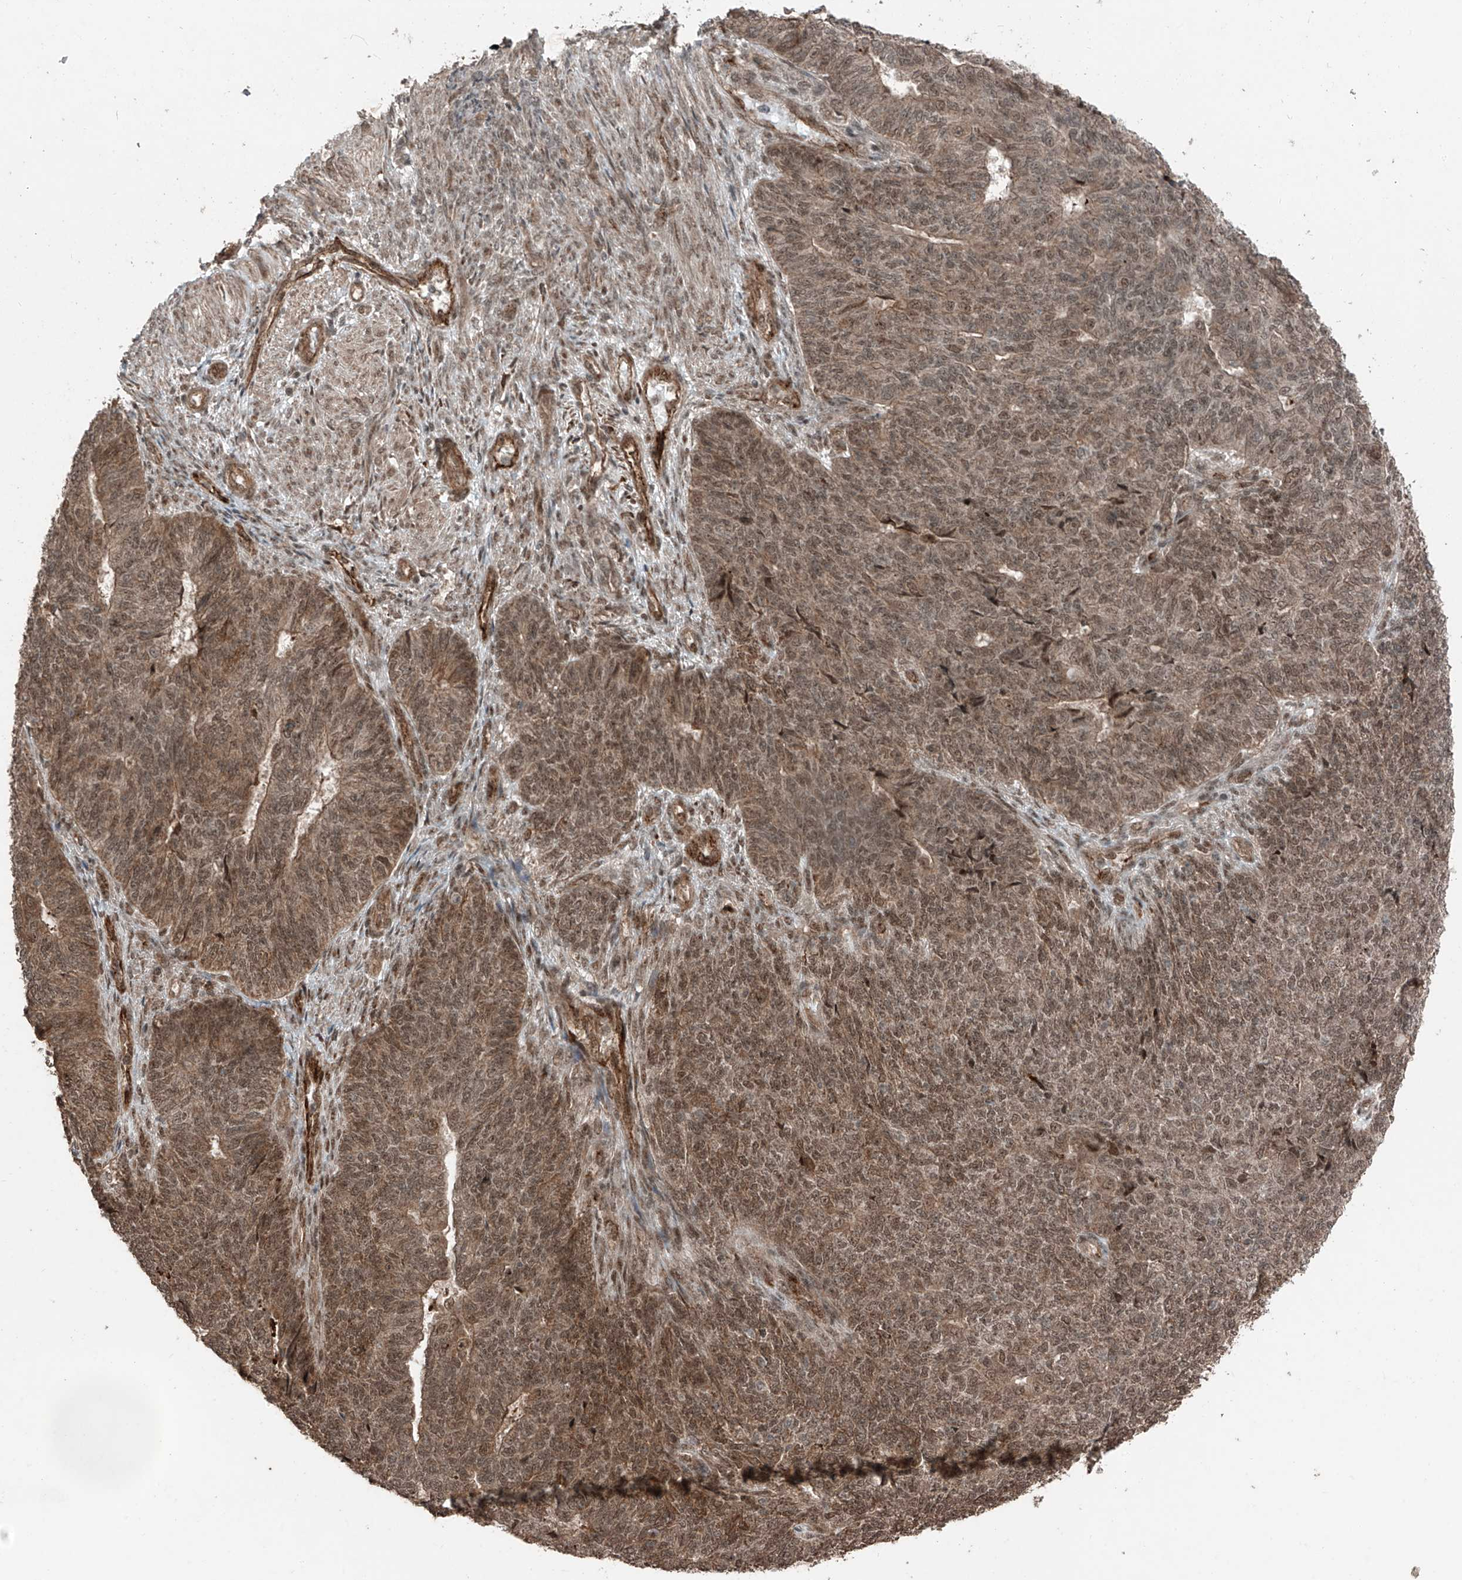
{"staining": {"intensity": "moderate", "quantity": ">75%", "location": "cytoplasmic/membranous,nuclear"}, "tissue": "endometrial cancer", "cell_type": "Tumor cells", "image_type": "cancer", "snomed": [{"axis": "morphology", "description": "Adenocarcinoma, NOS"}, {"axis": "topography", "description": "Endometrium"}], "caption": "A brown stain labels moderate cytoplasmic/membranous and nuclear staining of a protein in endometrial adenocarcinoma tumor cells. (Stains: DAB in brown, nuclei in blue, Microscopy: brightfield microscopy at high magnification).", "gene": "ZNF620", "patient": {"sex": "female", "age": 32}}